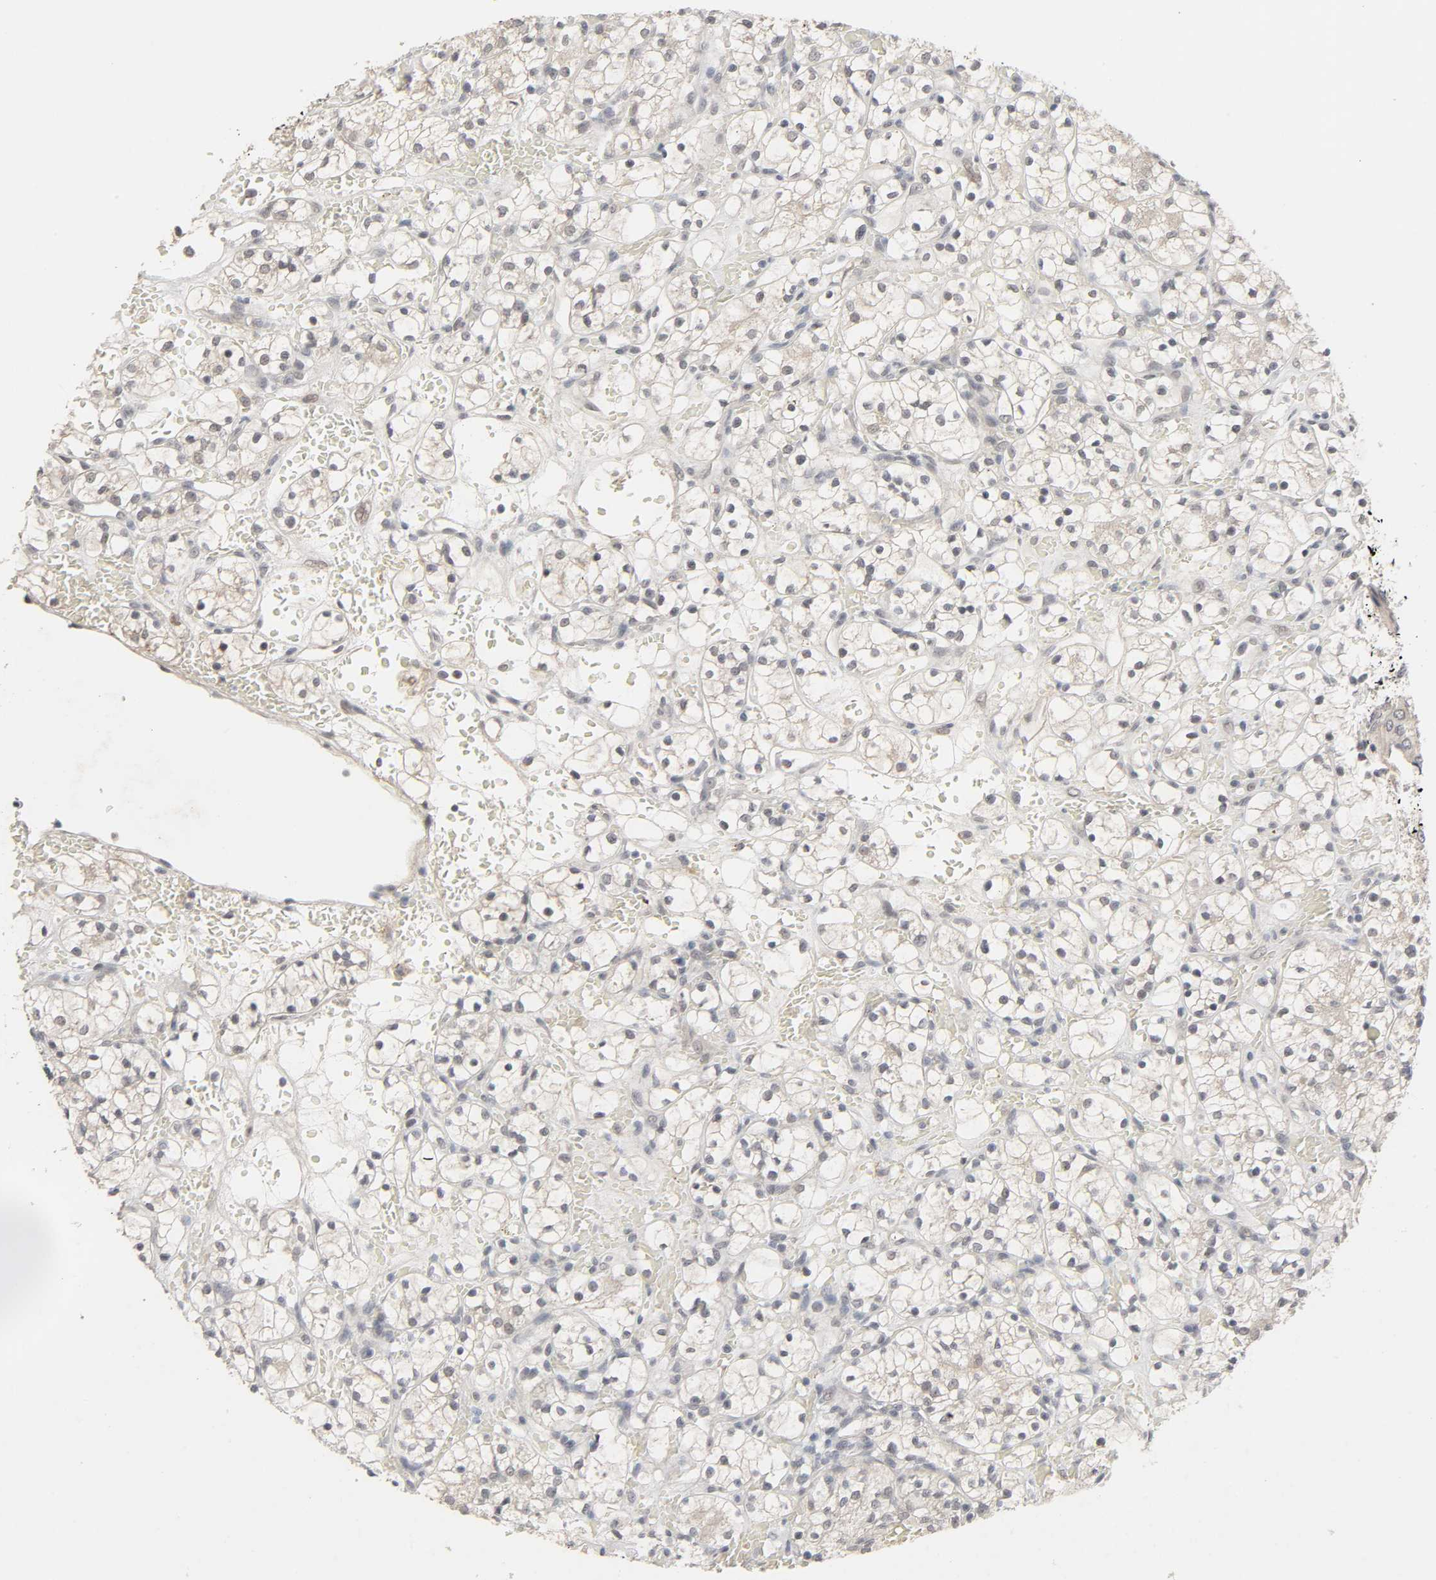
{"staining": {"intensity": "negative", "quantity": "none", "location": "none"}, "tissue": "renal cancer", "cell_type": "Tumor cells", "image_type": "cancer", "snomed": [{"axis": "morphology", "description": "Adenocarcinoma, NOS"}, {"axis": "topography", "description": "Kidney"}], "caption": "Renal cancer (adenocarcinoma) was stained to show a protein in brown. There is no significant staining in tumor cells.", "gene": "ZNF222", "patient": {"sex": "female", "age": 60}}